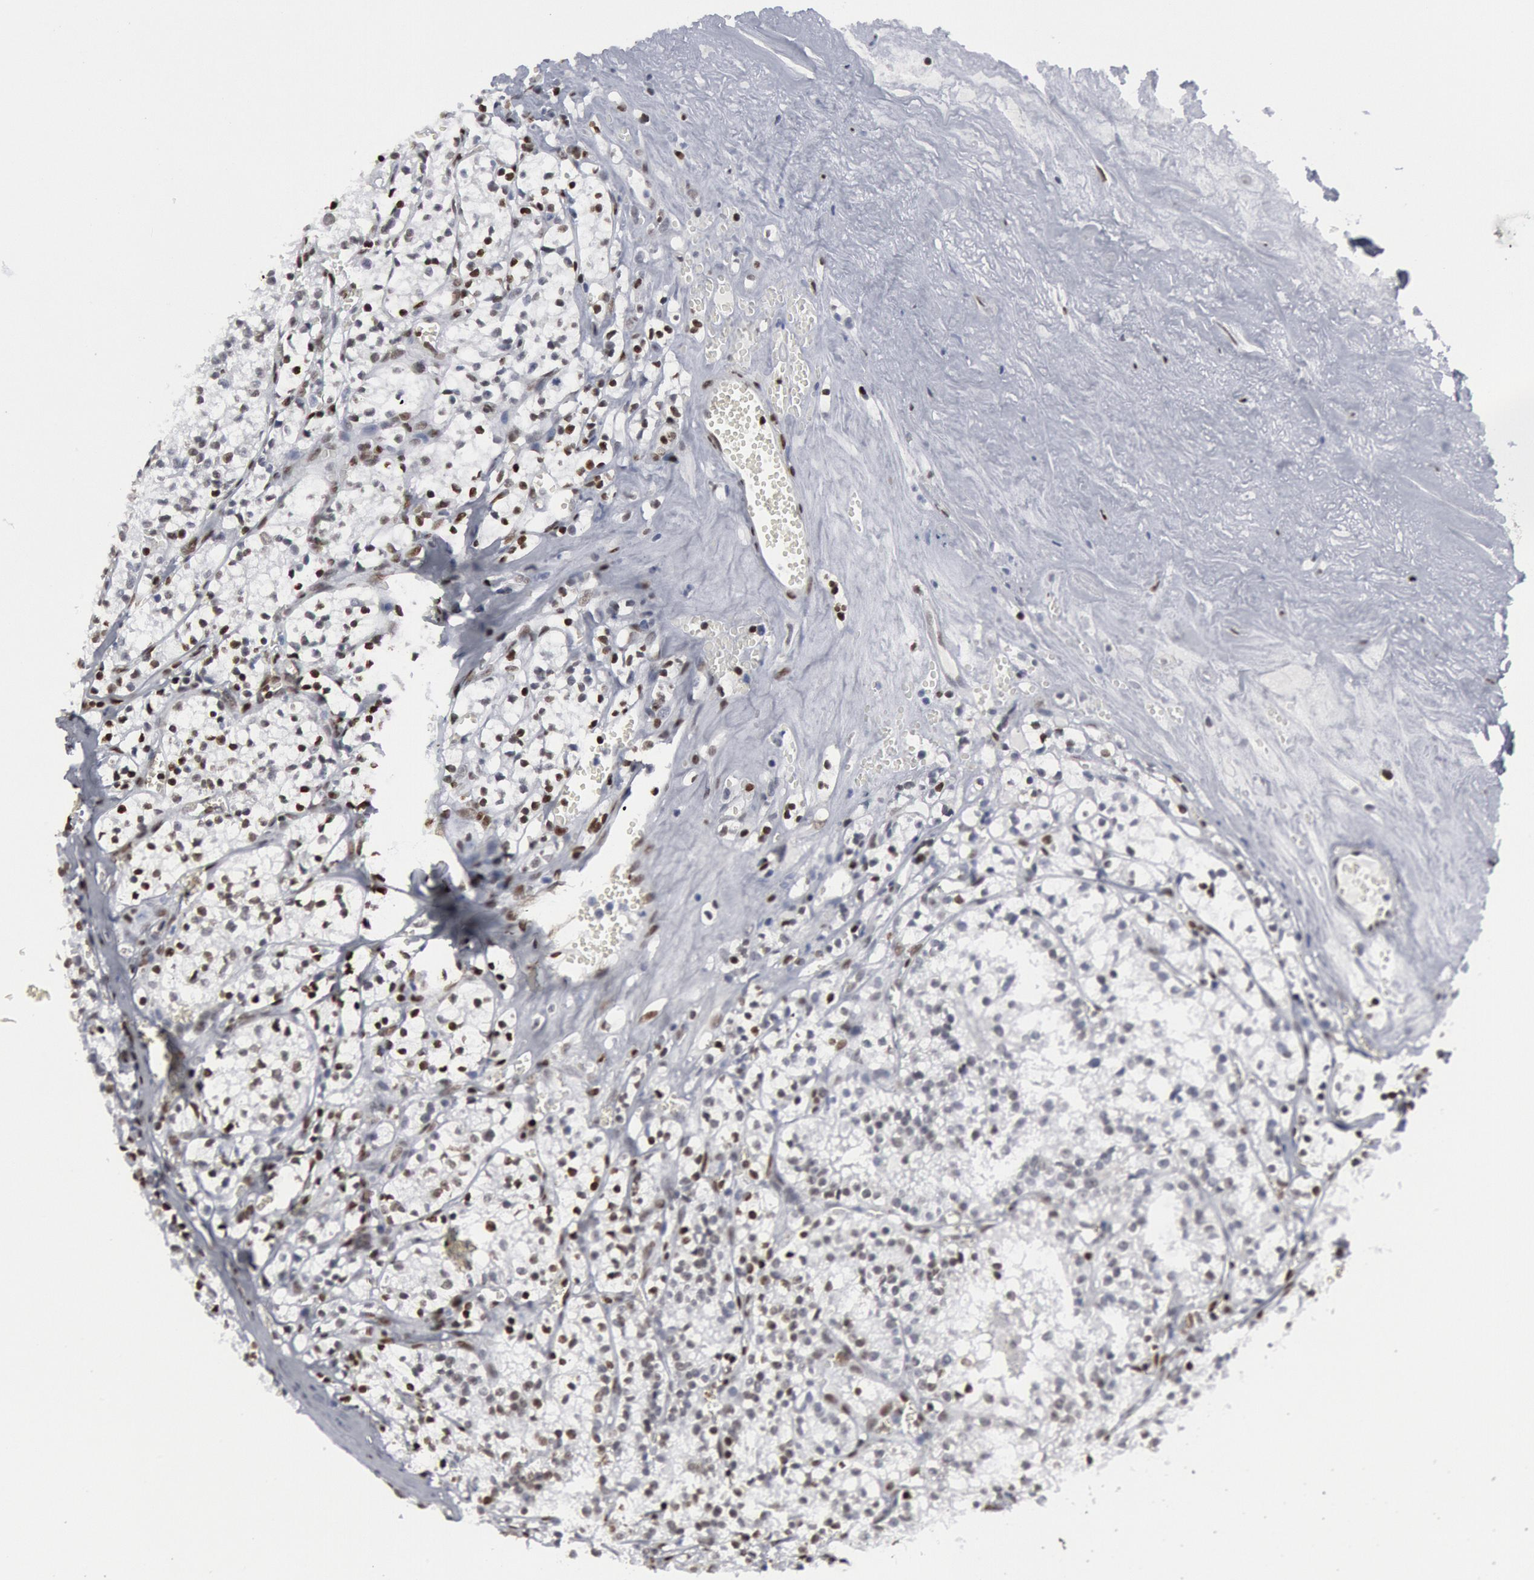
{"staining": {"intensity": "weak", "quantity": "<25%", "location": "nuclear"}, "tissue": "renal cancer", "cell_type": "Tumor cells", "image_type": "cancer", "snomed": [{"axis": "morphology", "description": "Adenocarcinoma, NOS"}, {"axis": "topography", "description": "Kidney"}], "caption": "Immunohistochemistry of renal adenocarcinoma displays no staining in tumor cells.", "gene": "MECP2", "patient": {"sex": "male", "age": 61}}